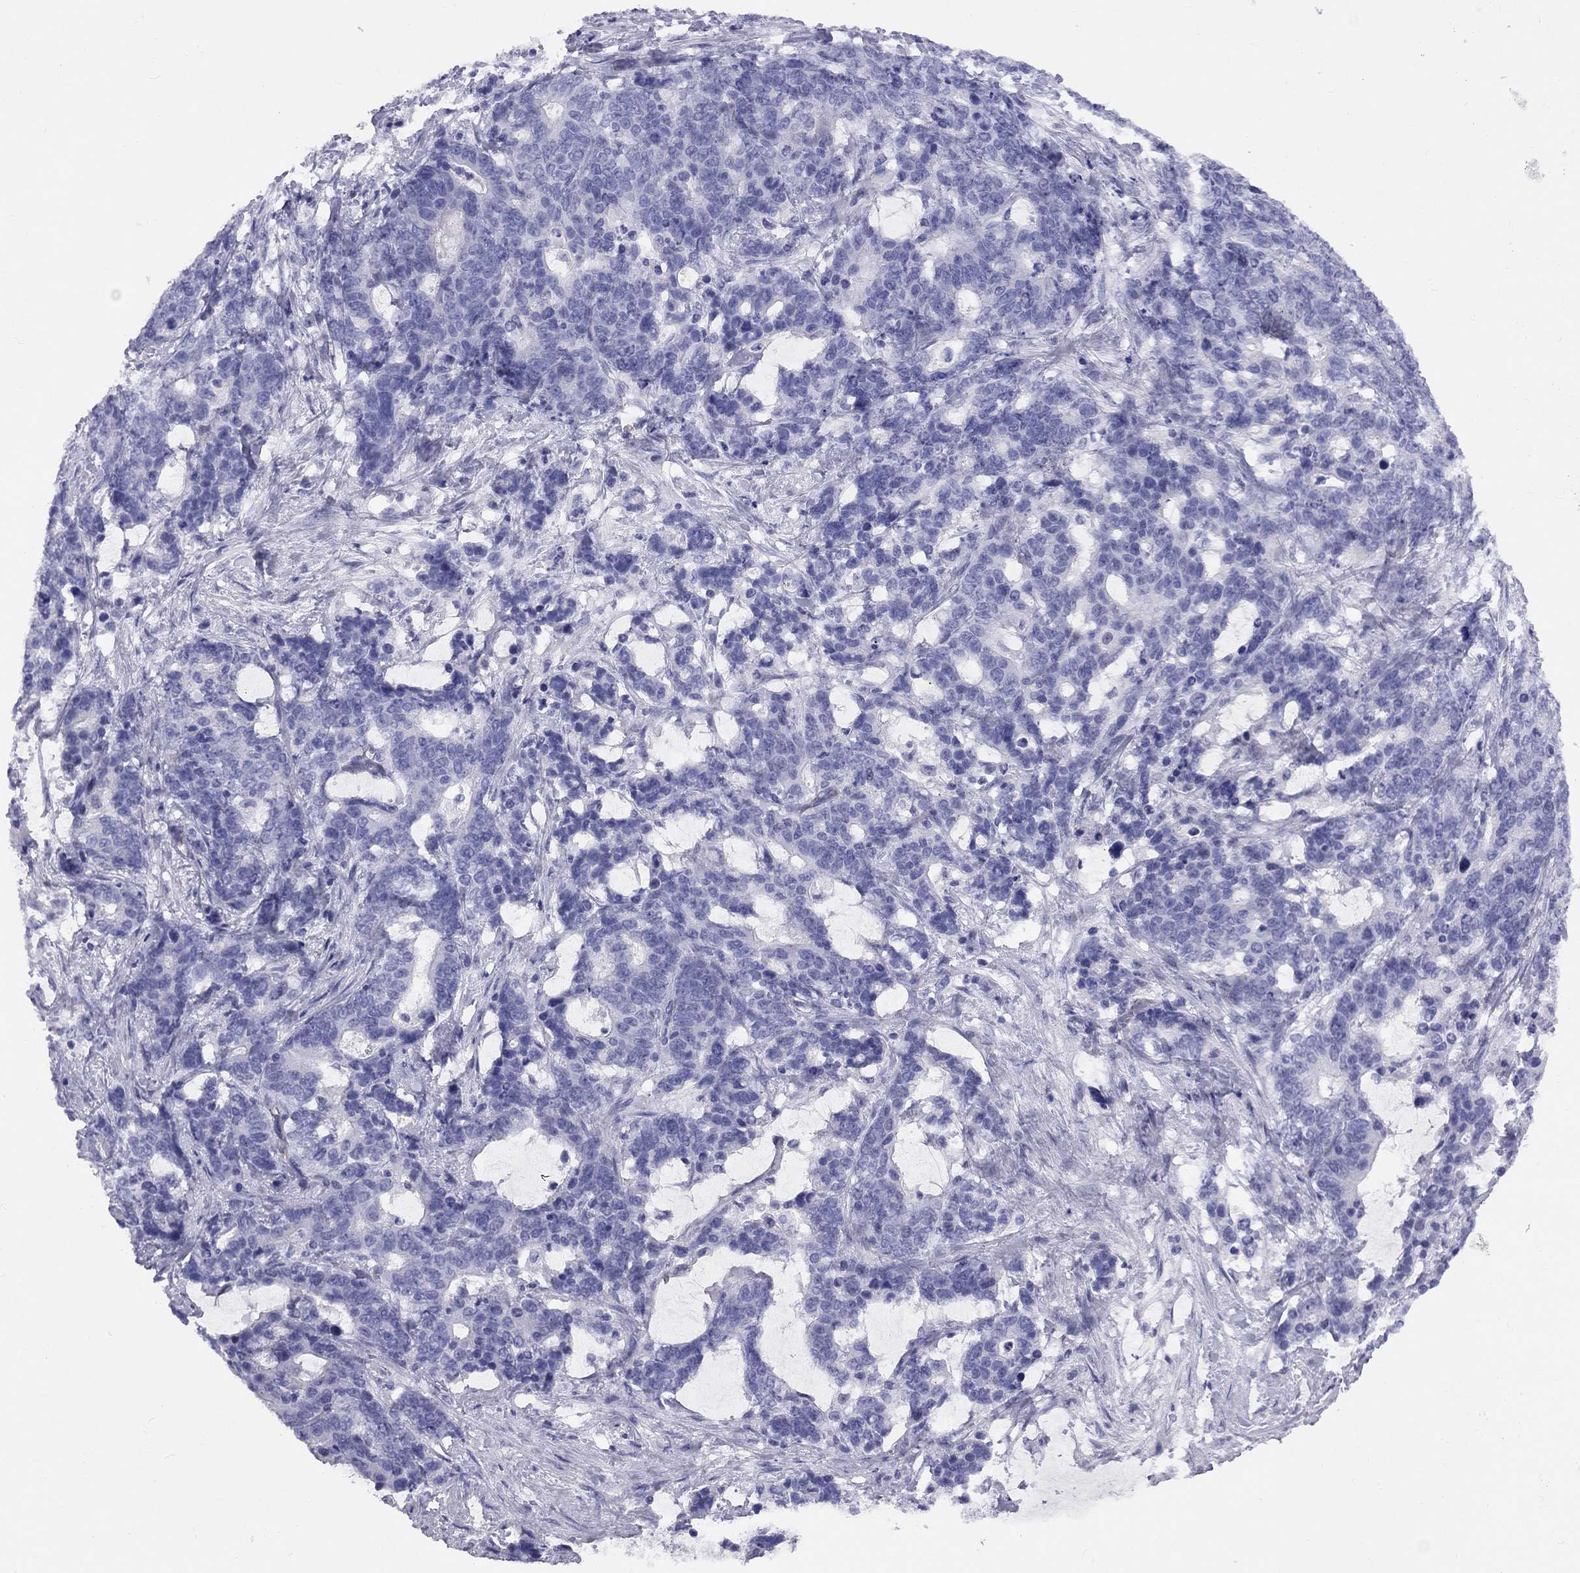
{"staining": {"intensity": "negative", "quantity": "none", "location": "none"}, "tissue": "stomach cancer", "cell_type": "Tumor cells", "image_type": "cancer", "snomed": [{"axis": "morphology", "description": "Normal tissue, NOS"}, {"axis": "morphology", "description": "Adenocarcinoma, NOS"}, {"axis": "topography", "description": "Stomach"}], "caption": "Photomicrograph shows no protein positivity in tumor cells of stomach adenocarcinoma tissue. The staining was performed using DAB (3,3'-diaminobenzidine) to visualize the protein expression in brown, while the nuclei were stained in blue with hematoxylin (Magnification: 20x).", "gene": "FSCN3", "patient": {"sex": "female", "age": 64}}